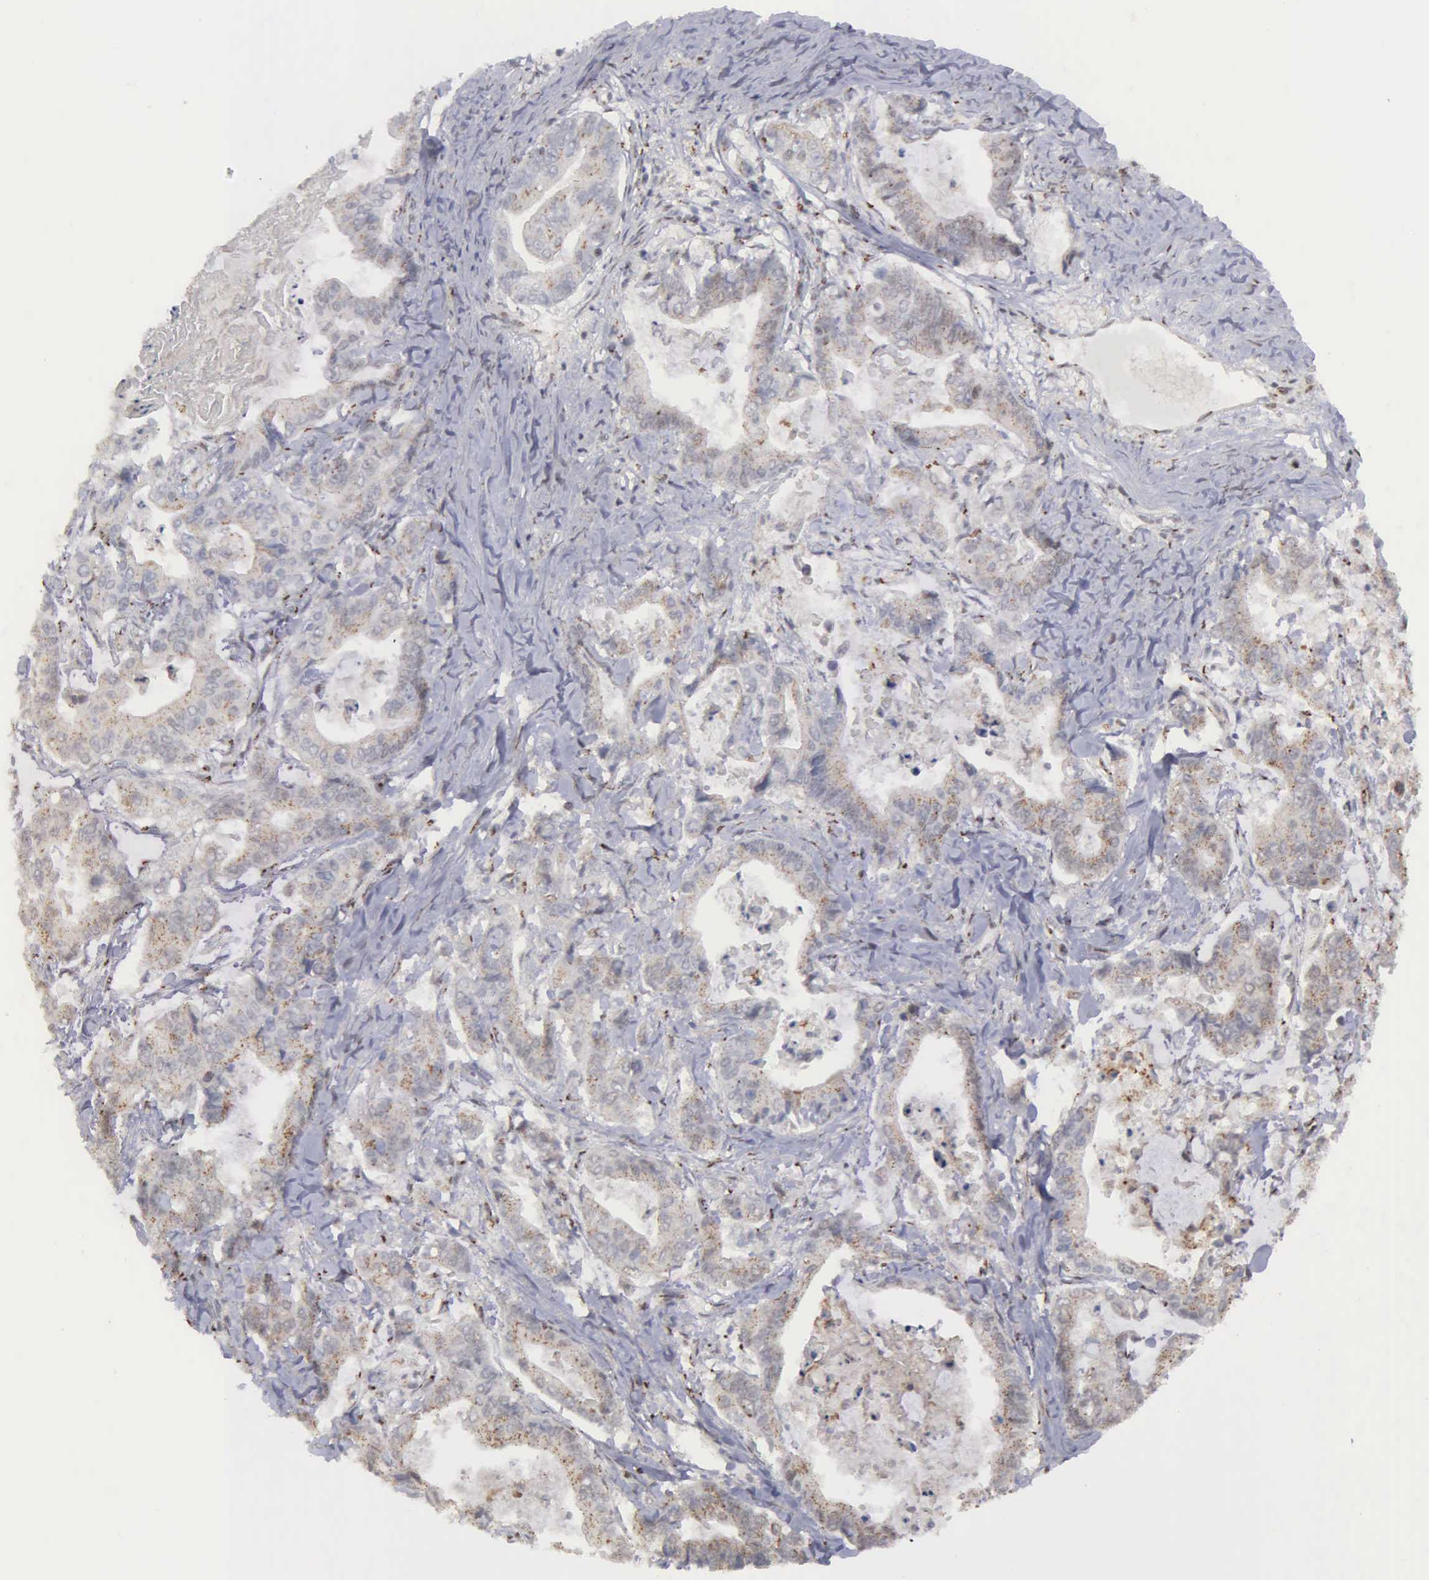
{"staining": {"intensity": "weak", "quantity": "25%-75%", "location": "cytoplasmic/membranous"}, "tissue": "stomach cancer", "cell_type": "Tumor cells", "image_type": "cancer", "snomed": [{"axis": "morphology", "description": "Adenocarcinoma, NOS"}, {"axis": "topography", "description": "Stomach, upper"}], "caption": "Immunohistochemistry (IHC) micrograph of neoplastic tissue: stomach cancer (adenocarcinoma) stained using immunohistochemistry demonstrates low levels of weak protein expression localized specifically in the cytoplasmic/membranous of tumor cells, appearing as a cytoplasmic/membranous brown color.", "gene": "GTF2A1", "patient": {"sex": "male", "age": 80}}